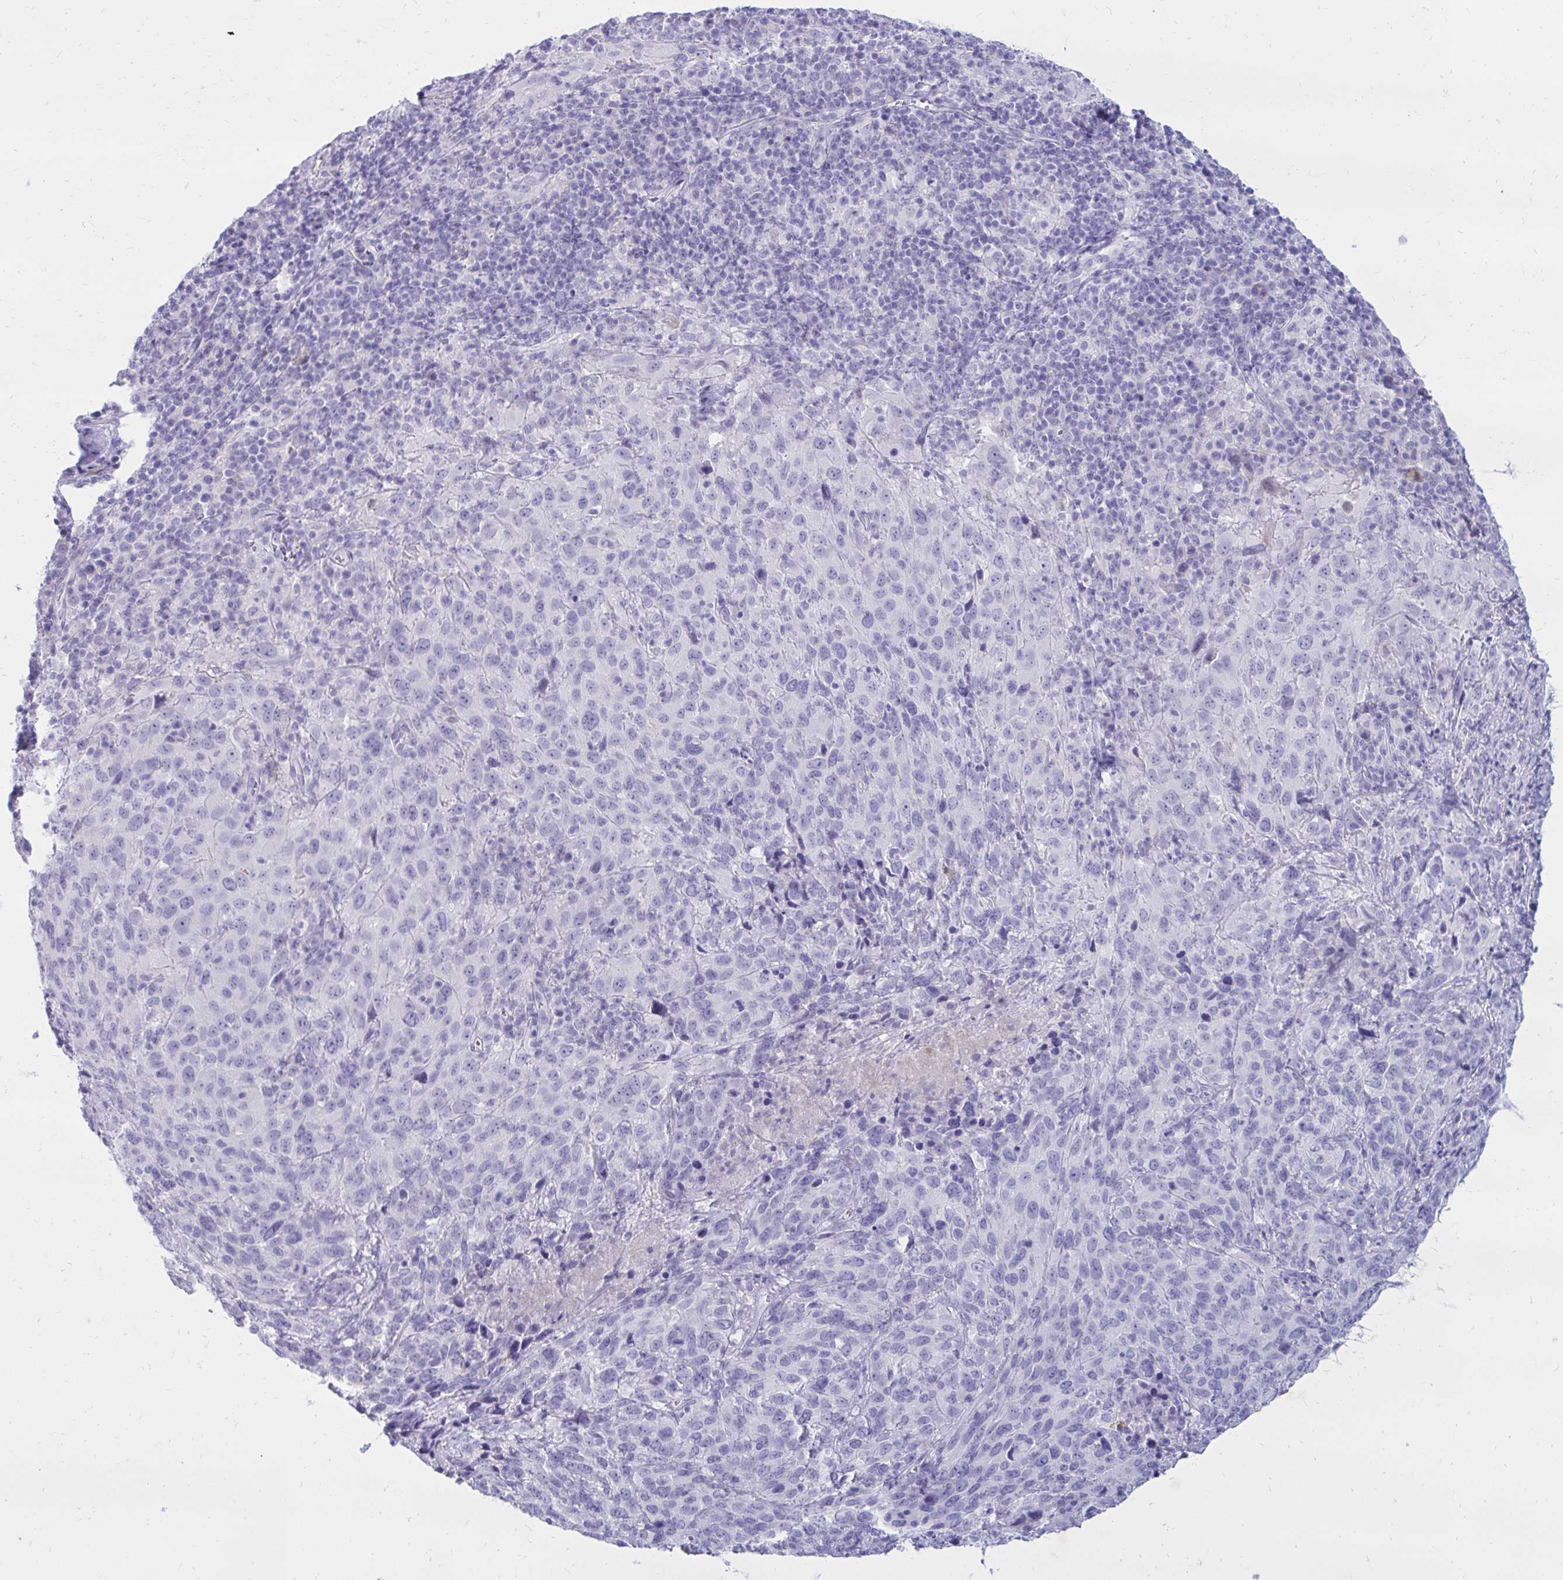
{"staining": {"intensity": "negative", "quantity": "none", "location": "none"}, "tissue": "cervical cancer", "cell_type": "Tumor cells", "image_type": "cancer", "snomed": [{"axis": "morphology", "description": "Squamous cell carcinoma, NOS"}, {"axis": "topography", "description": "Cervix"}], "caption": "IHC of cervical squamous cell carcinoma shows no positivity in tumor cells.", "gene": "NANOGNB", "patient": {"sex": "female", "age": 51}}